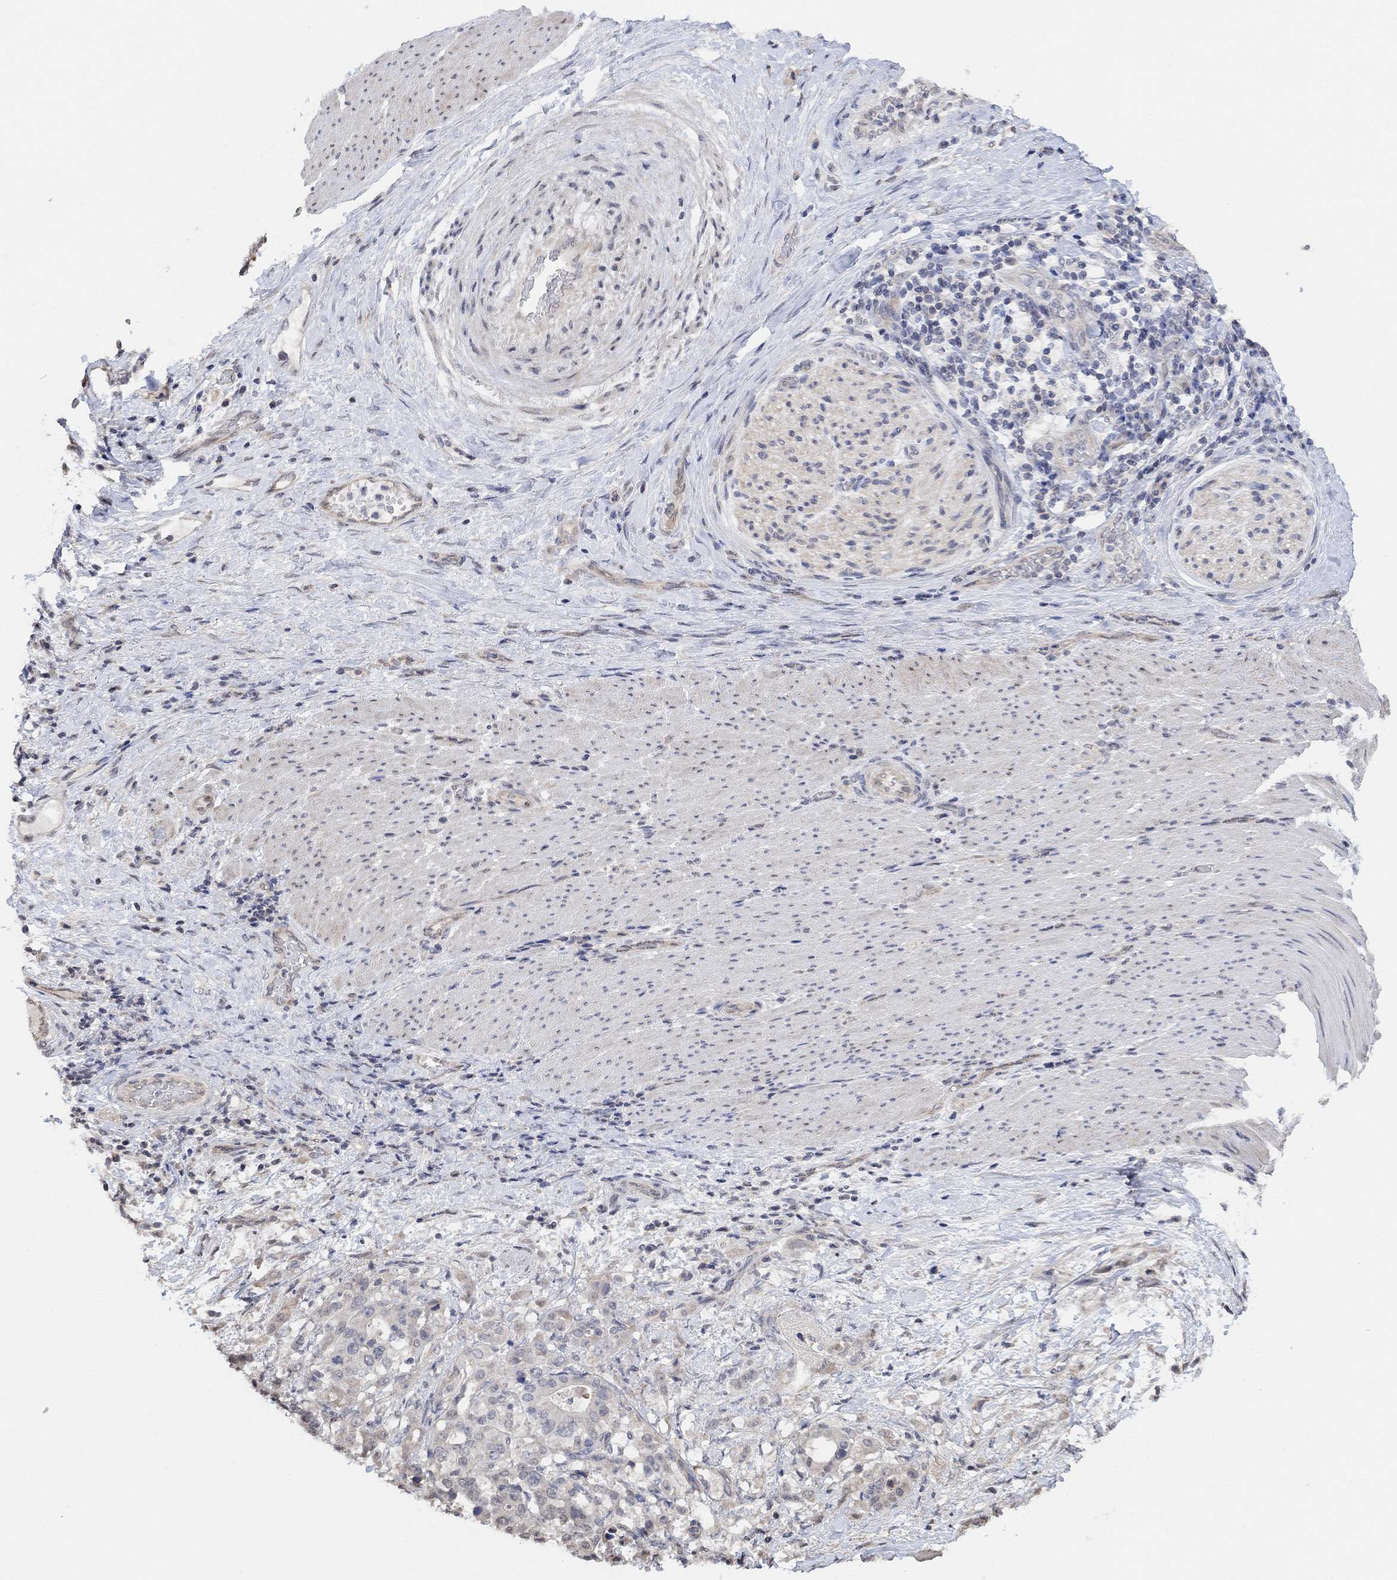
{"staining": {"intensity": "negative", "quantity": "none", "location": "none"}, "tissue": "stomach cancer", "cell_type": "Tumor cells", "image_type": "cancer", "snomed": [{"axis": "morphology", "description": "Adenocarcinoma, NOS"}, {"axis": "topography", "description": "Stomach"}], "caption": "An immunohistochemistry micrograph of stomach cancer (adenocarcinoma) is shown. There is no staining in tumor cells of stomach cancer (adenocarcinoma).", "gene": "UNC5B", "patient": {"sex": "male", "age": 48}}